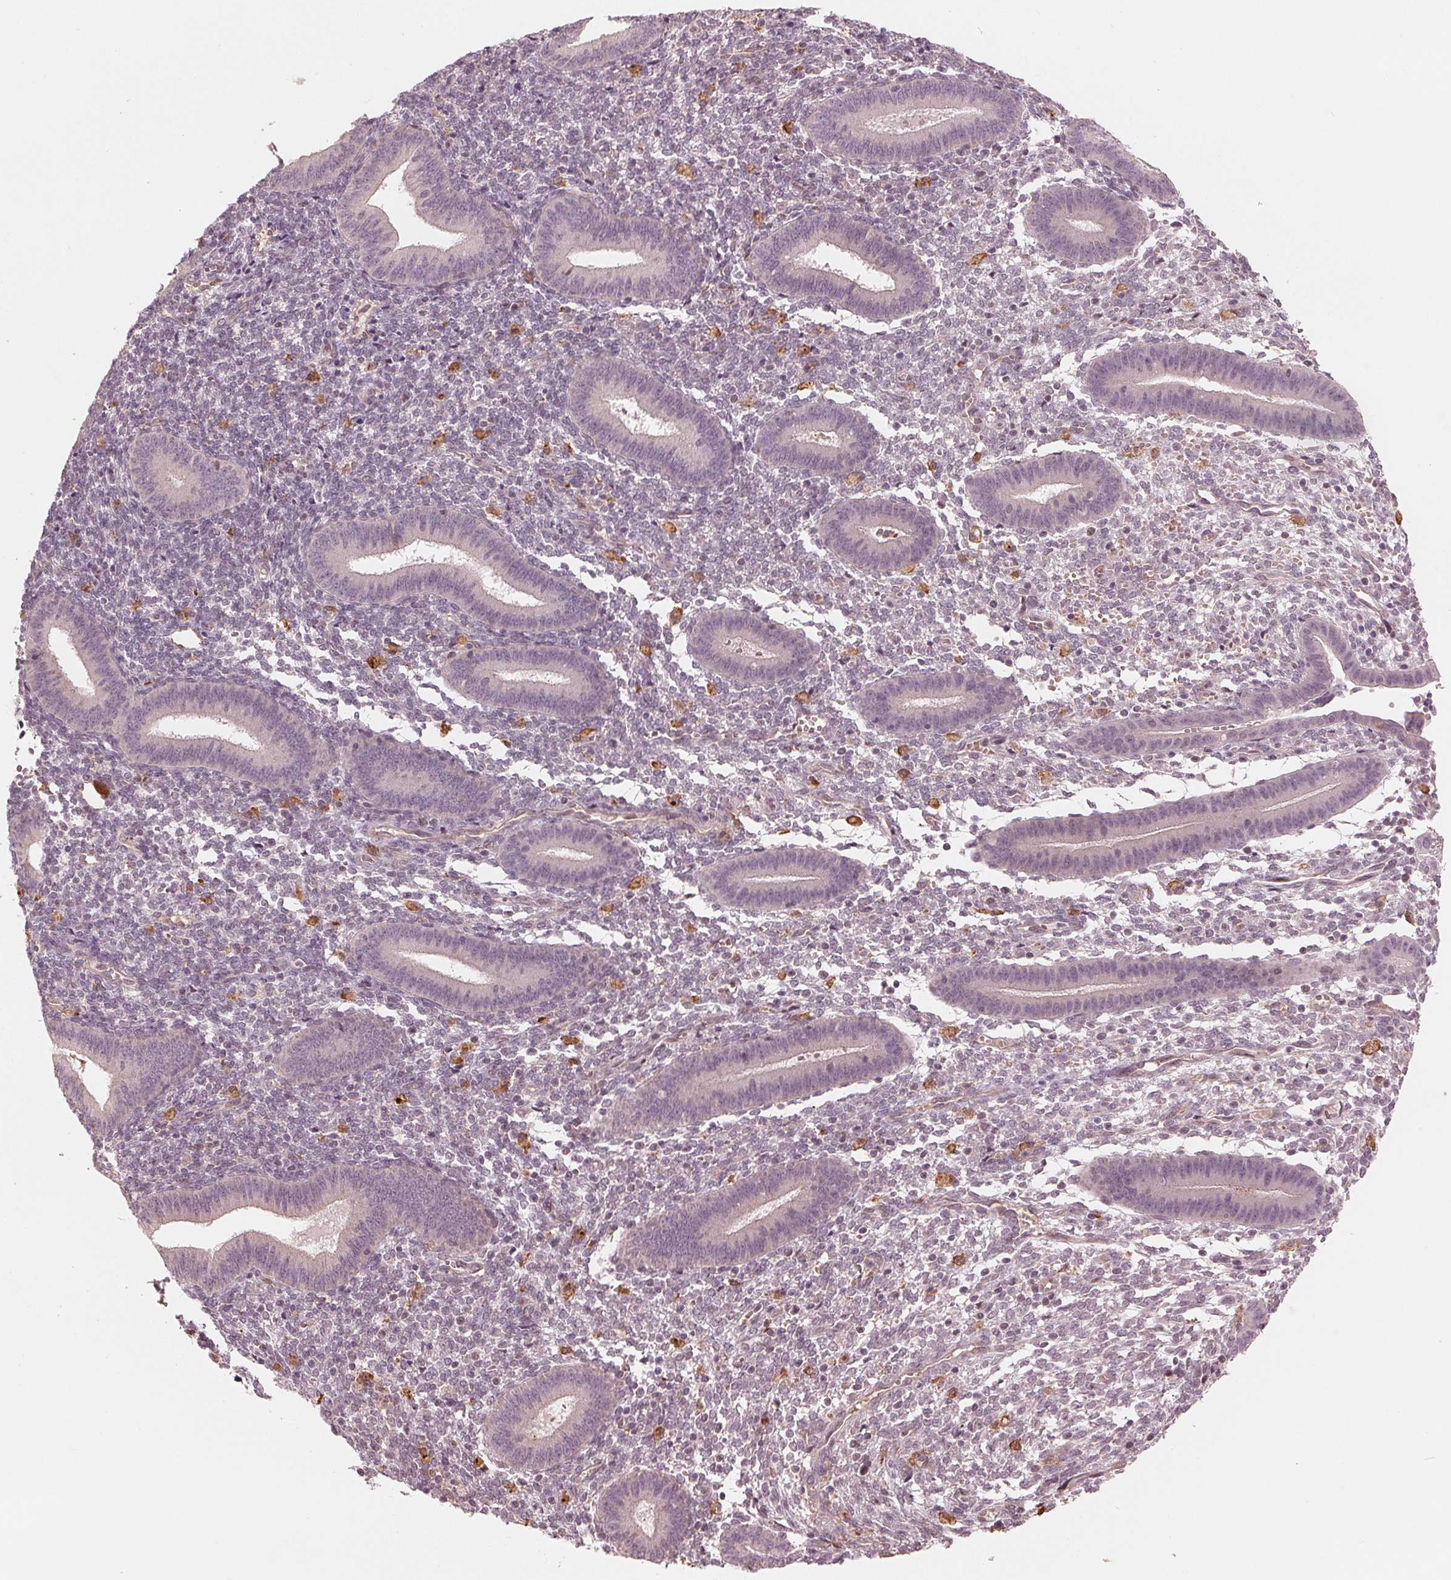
{"staining": {"intensity": "negative", "quantity": "none", "location": "none"}, "tissue": "endometrium", "cell_type": "Cells in endometrial stroma", "image_type": "normal", "snomed": [{"axis": "morphology", "description": "Normal tissue, NOS"}, {"axis": "topography", "description": "Endometrium"}], "caption": "Protein analysis of benign endometrium displays no significant positivity in cells in endometrial stroma. (DAB immunohistochemistry (IHC), high magnification).", "gene": "IL9R", "patient": {"sex": "female", "age": 25}}